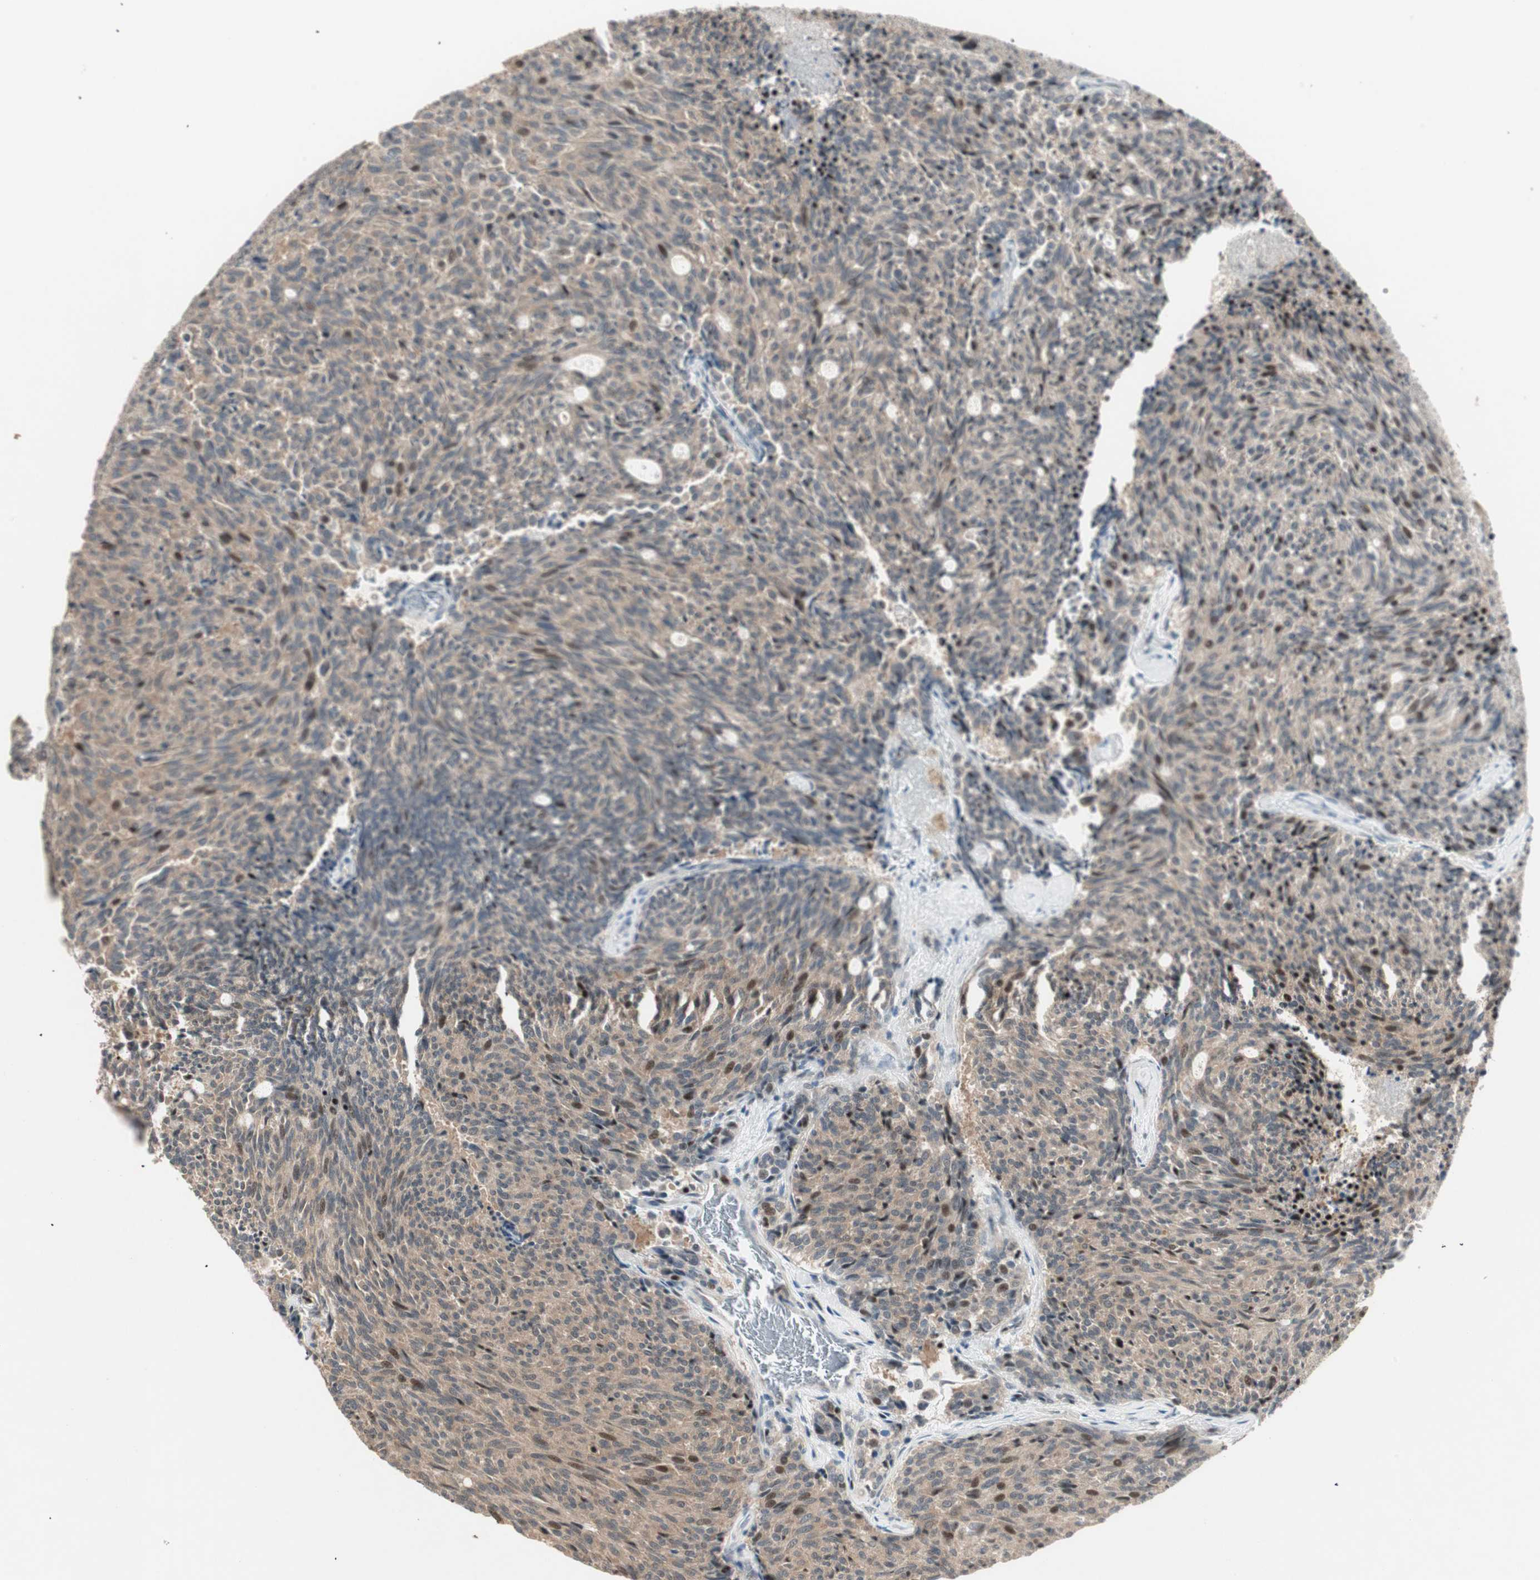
{"staining": {"intensity": "weak", "quantity": "25%-75%", "location": "cytoplasmic/membranous"}, "tissue": "carcinoid", "cell_type": "Tumor cells", "image_type": "cancer", "snomed": [{"axis": "morphology", "description": "Carcinoid, malignant, NOS"}, {"axis": "topography", "description": "Pancreas"}], "caption": "DAB immunohistochemical staining of malignant carcinoid exhibits weak cytoplasmic/membranous protein staining in about 25%-75% of tumor cells. Nuclei are stained in blue.", "gene": "ACSL5", "patient": {"sex": "female", "age": 54}}